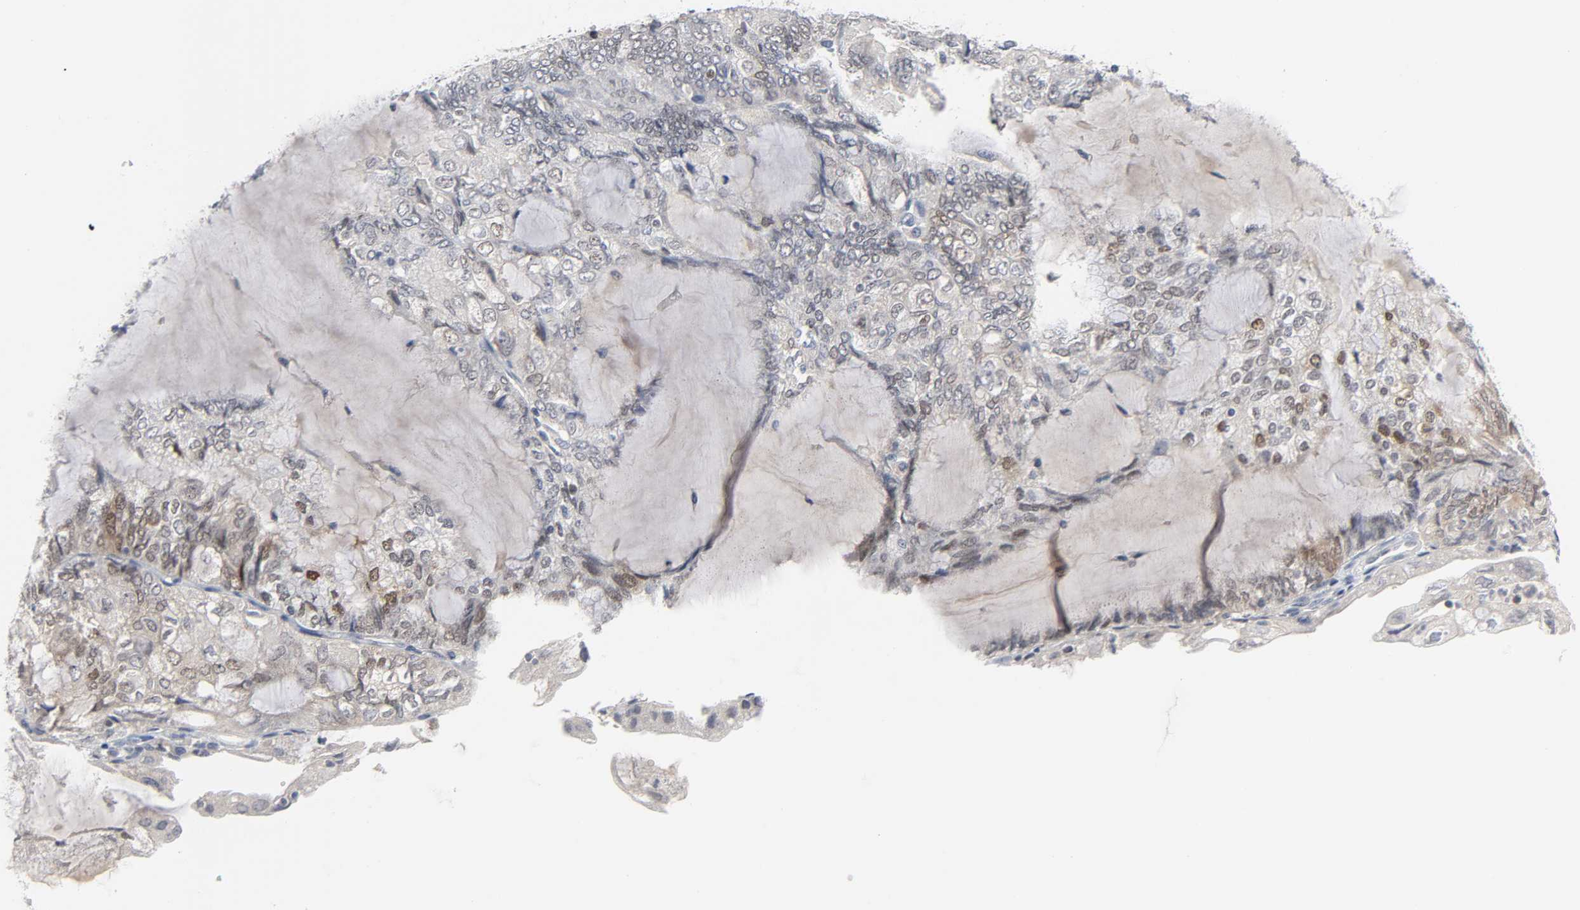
{"staining": {"intensity": "weak", "quantity": "<25%", "location": "nuclear"}, "tissue": "endometrial cancer", "cell_type": "Tumor cells", "image_type": "cancer", "snomed": [{"axis": "morphology", "description": "Adenocarcinoma, NOS"}, {"axis": "topography", "description": "Endometrium"}], "caption": "The image reveals no staining of tumor cells in endometrial cancer (adenocarcinoma).", "gene": "WEE1", "patient": {"sex": "female", "age": 81}}